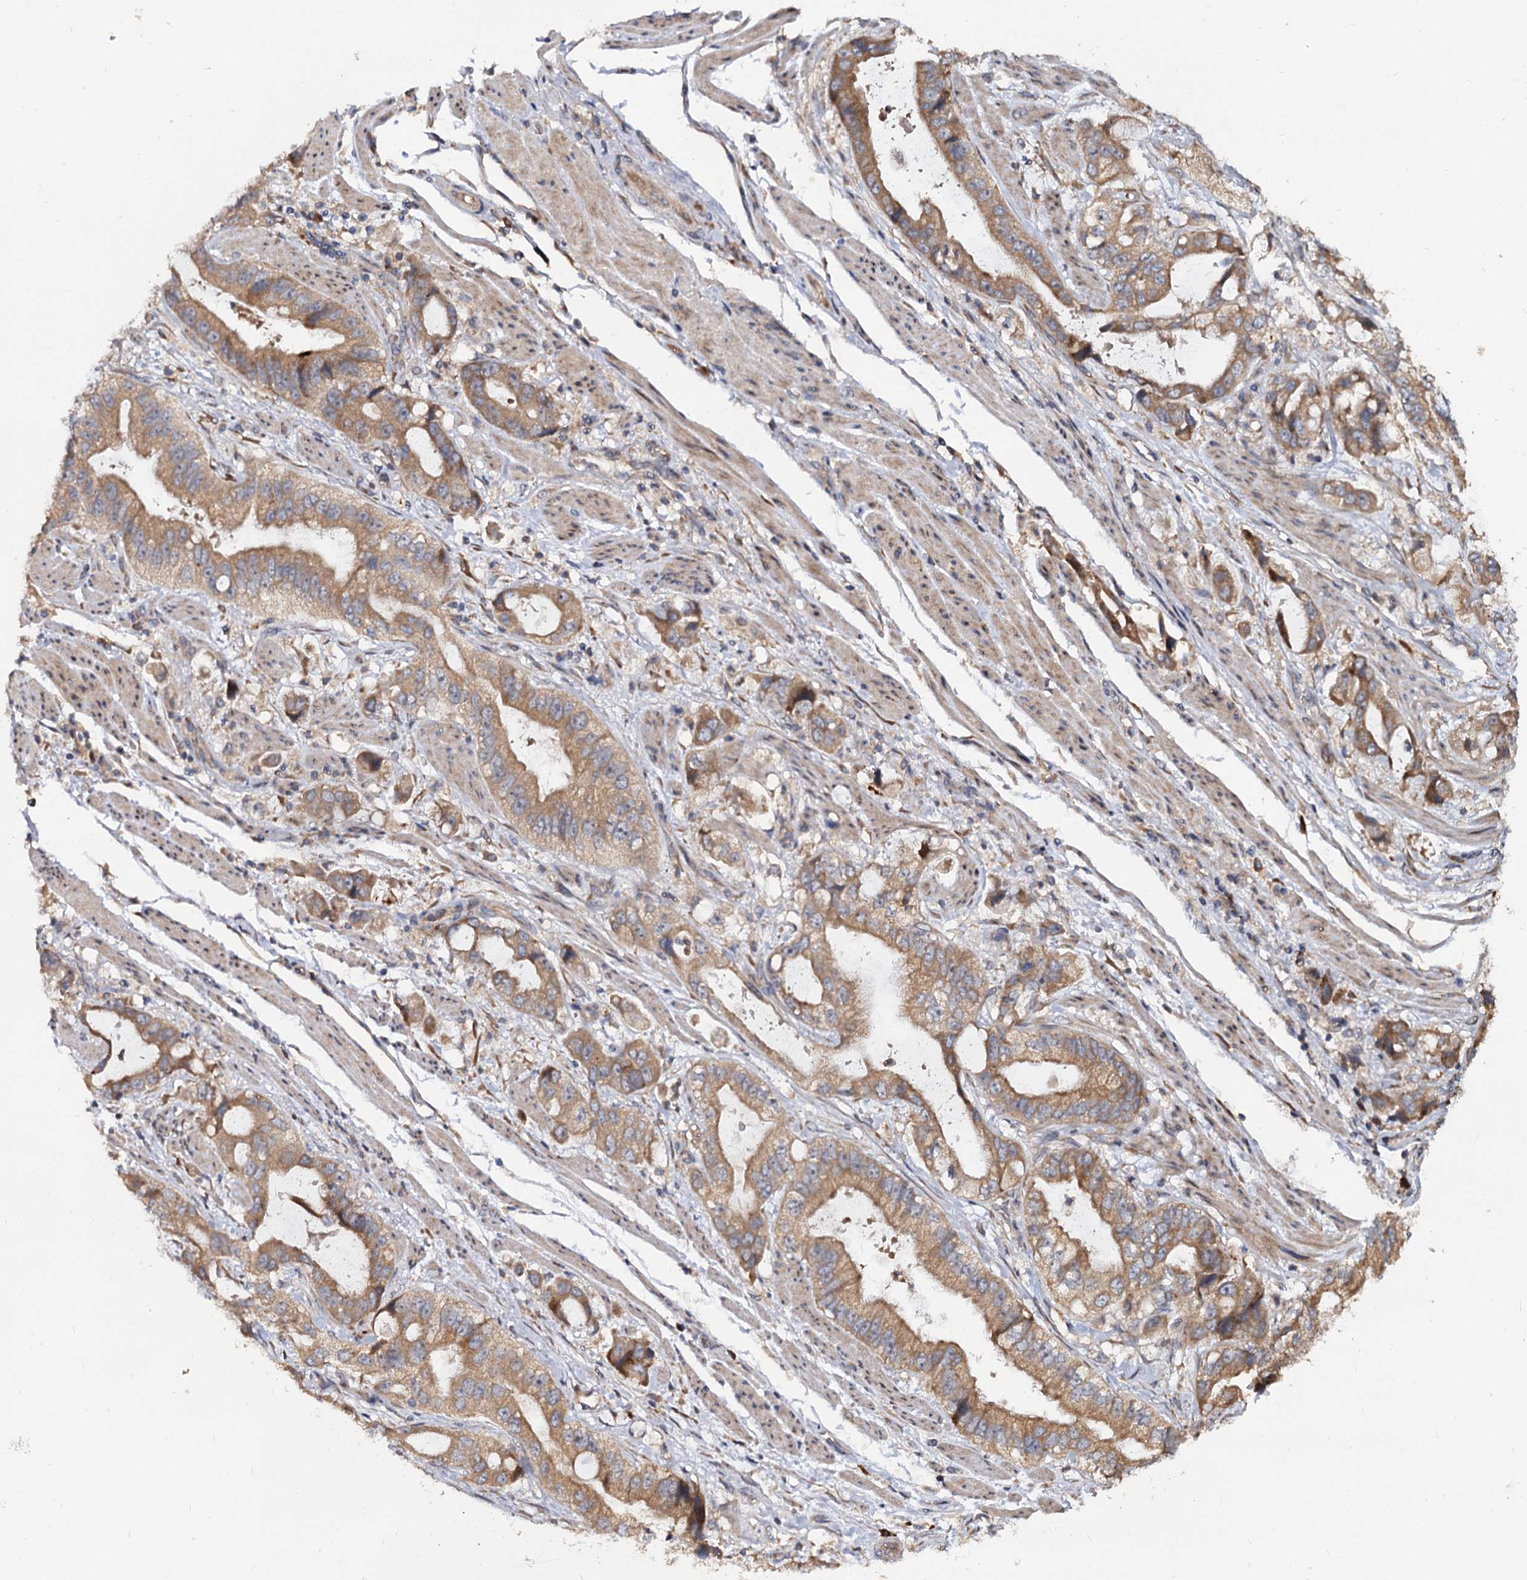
{"staining": {"intensity": "moderate", "quantity": ">75%", "location": "cytoplasmic/membranous"}, "tissue": "stomach cancer", "cell_type": "Tumor cells", "image_type": "cancer", "snomed": [{"axis": "morphology", "description": "Adenocarcinoma, NOS"}, {"axis": "topography", "description": "Stomach"}], "caption": "Immunohistochemical staining of adenocarcinoma (stomach) shows medium levels of moderate cytoplasmic/membranous protein staining in about >75% of tumor cells. Using DAB (3,3'-diaminobenzidine) (brown) and hematoxylin (blue) stains, captured at high magnification using brightfield microscopy.", "gene": "WWC3", "patient": {"sex": "male", "age": 62}}